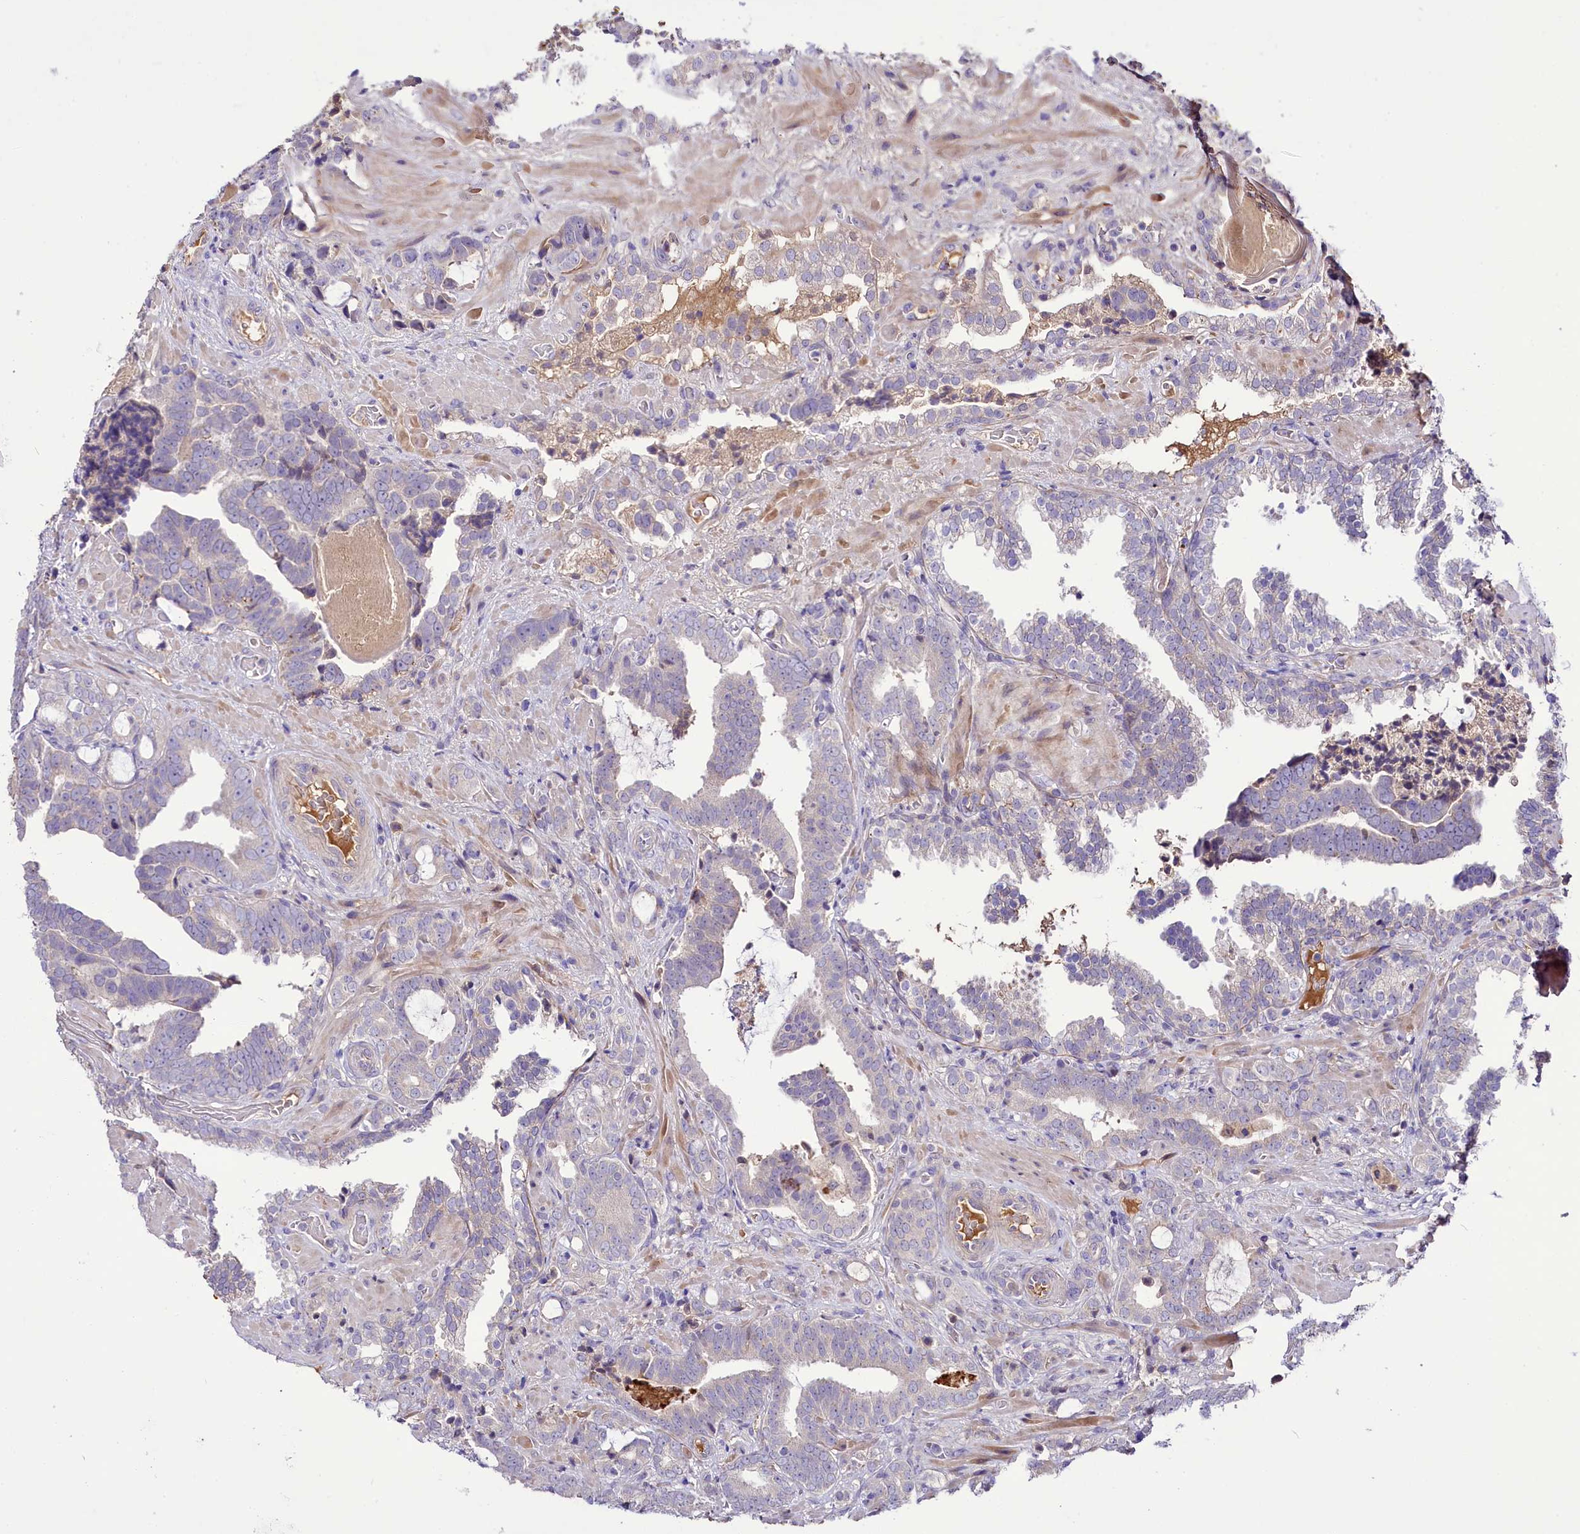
{"staining": {"intensity": "negative", "quantity": "none", "location": "none"}, "tissue": "prostate cancer", "cell_type": "Tumor cells", "image_type": "cancer", "snomed": [{"axis": "morphology", "description": "Adenocarcinoma, High grade"}, {"axis": "topography", "description": "Prostate and seminal vesicle, NOS"}], "caption": "IHC of human prostate cancer (high-grade adenocarcinoma) demonstrates no positivity in tumor cells.", "gene": "PPP1R32", "patient": {"sex": "male", "age": 67}}